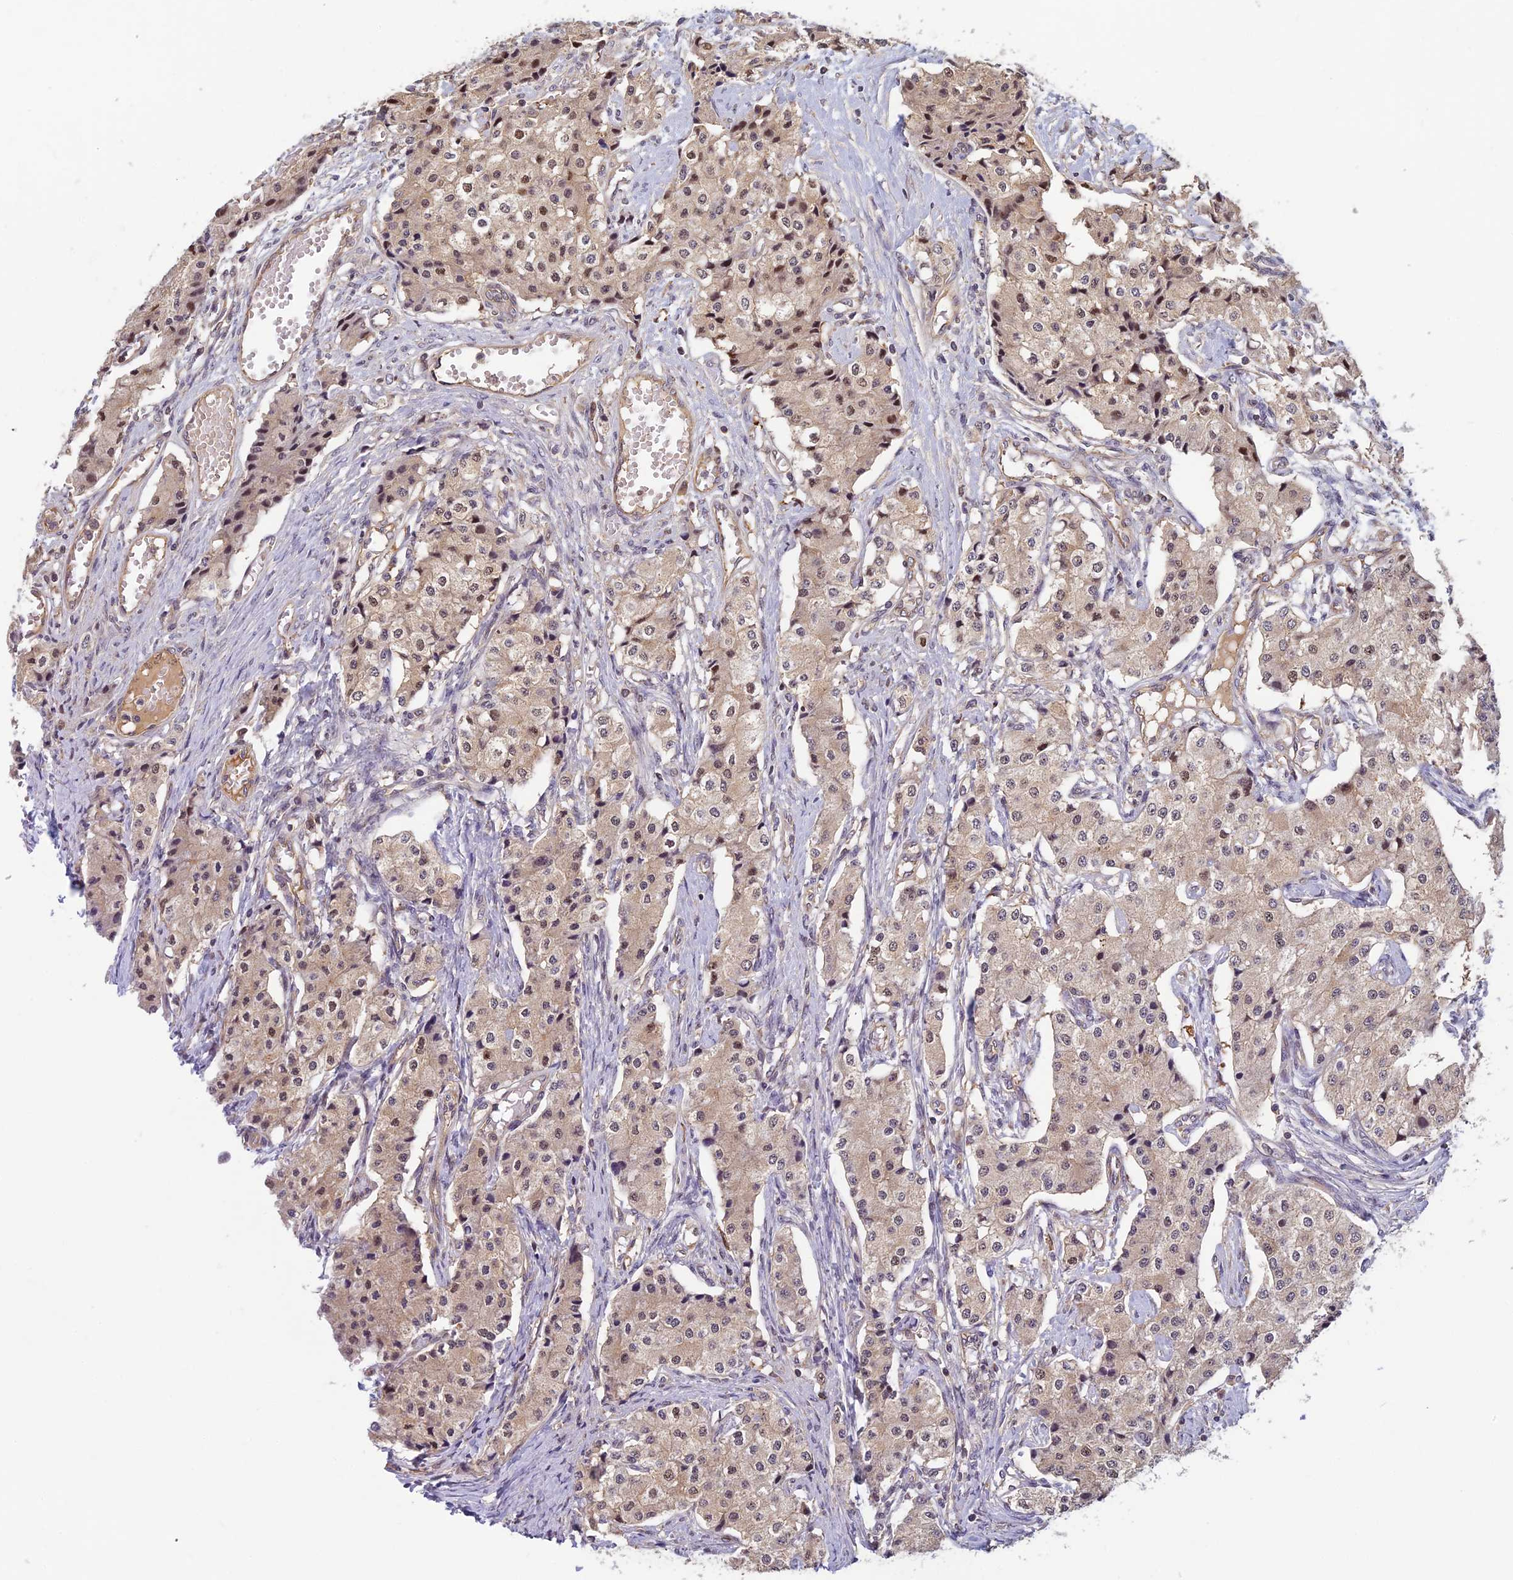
{"staining": {"intensity": "weak", "quantity": "25%-75%", "location": "cytoplasmic/membranous,nuclear"}, "tissue": "carcinoid", "cell_type": "Tumor cells", "image_type": "cancer", "snomed": [{"axis": "morphology", "description": "Carcinoid, malignant, NOS"}, {"axis": "topography", "description": "Colon"}], "caption": "A high-resolution image shows immunohistochemistry (IHC) staining of carcinoid, which shows weak cytoplasmic/membranous and nuclear positivity in approximately 25%-75% of tumor cells.", "gene": "PIKFYVE", "patient": {"sex": "female", "age": 52}}